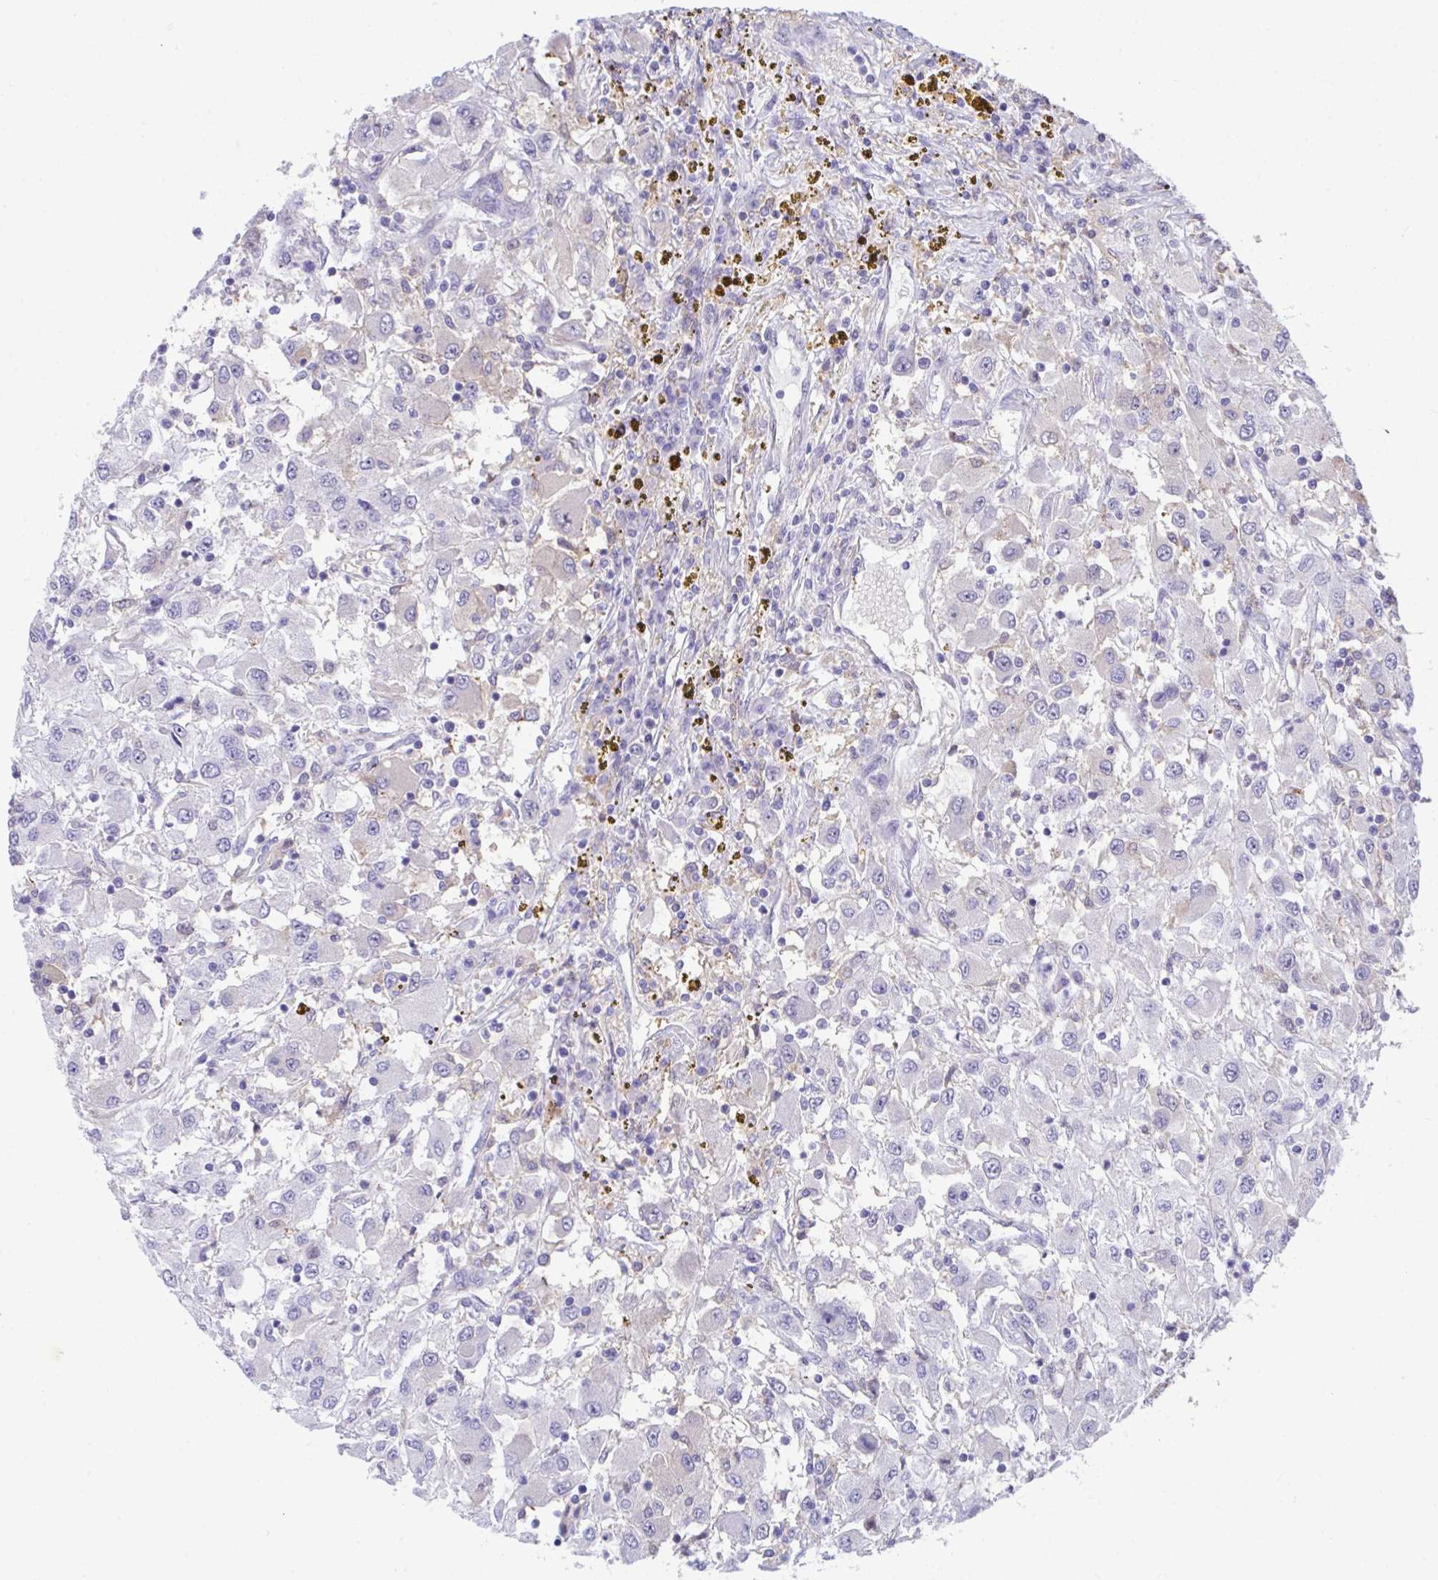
{"staining": {"intensity": "negative", "quantity": "none", "location": "none"}, "tissue": "renal cancer", "cell_type": "Tumor cells", "image_type": "cancer", "snomed": [{"axis": "morphology", "description": "Adenocarcinoma, NOS"}, {"axis": "topography", "description": "Kidney"}], "caption": "DAB (3,3'-diaminobenzidine) immunohistochemical staining of human renal cancer (adenocarcinoma) exhibits no significant positivity in tumor cells.", "gene": "CENPQ", "patient": {"sex": "female", "age": 67}}